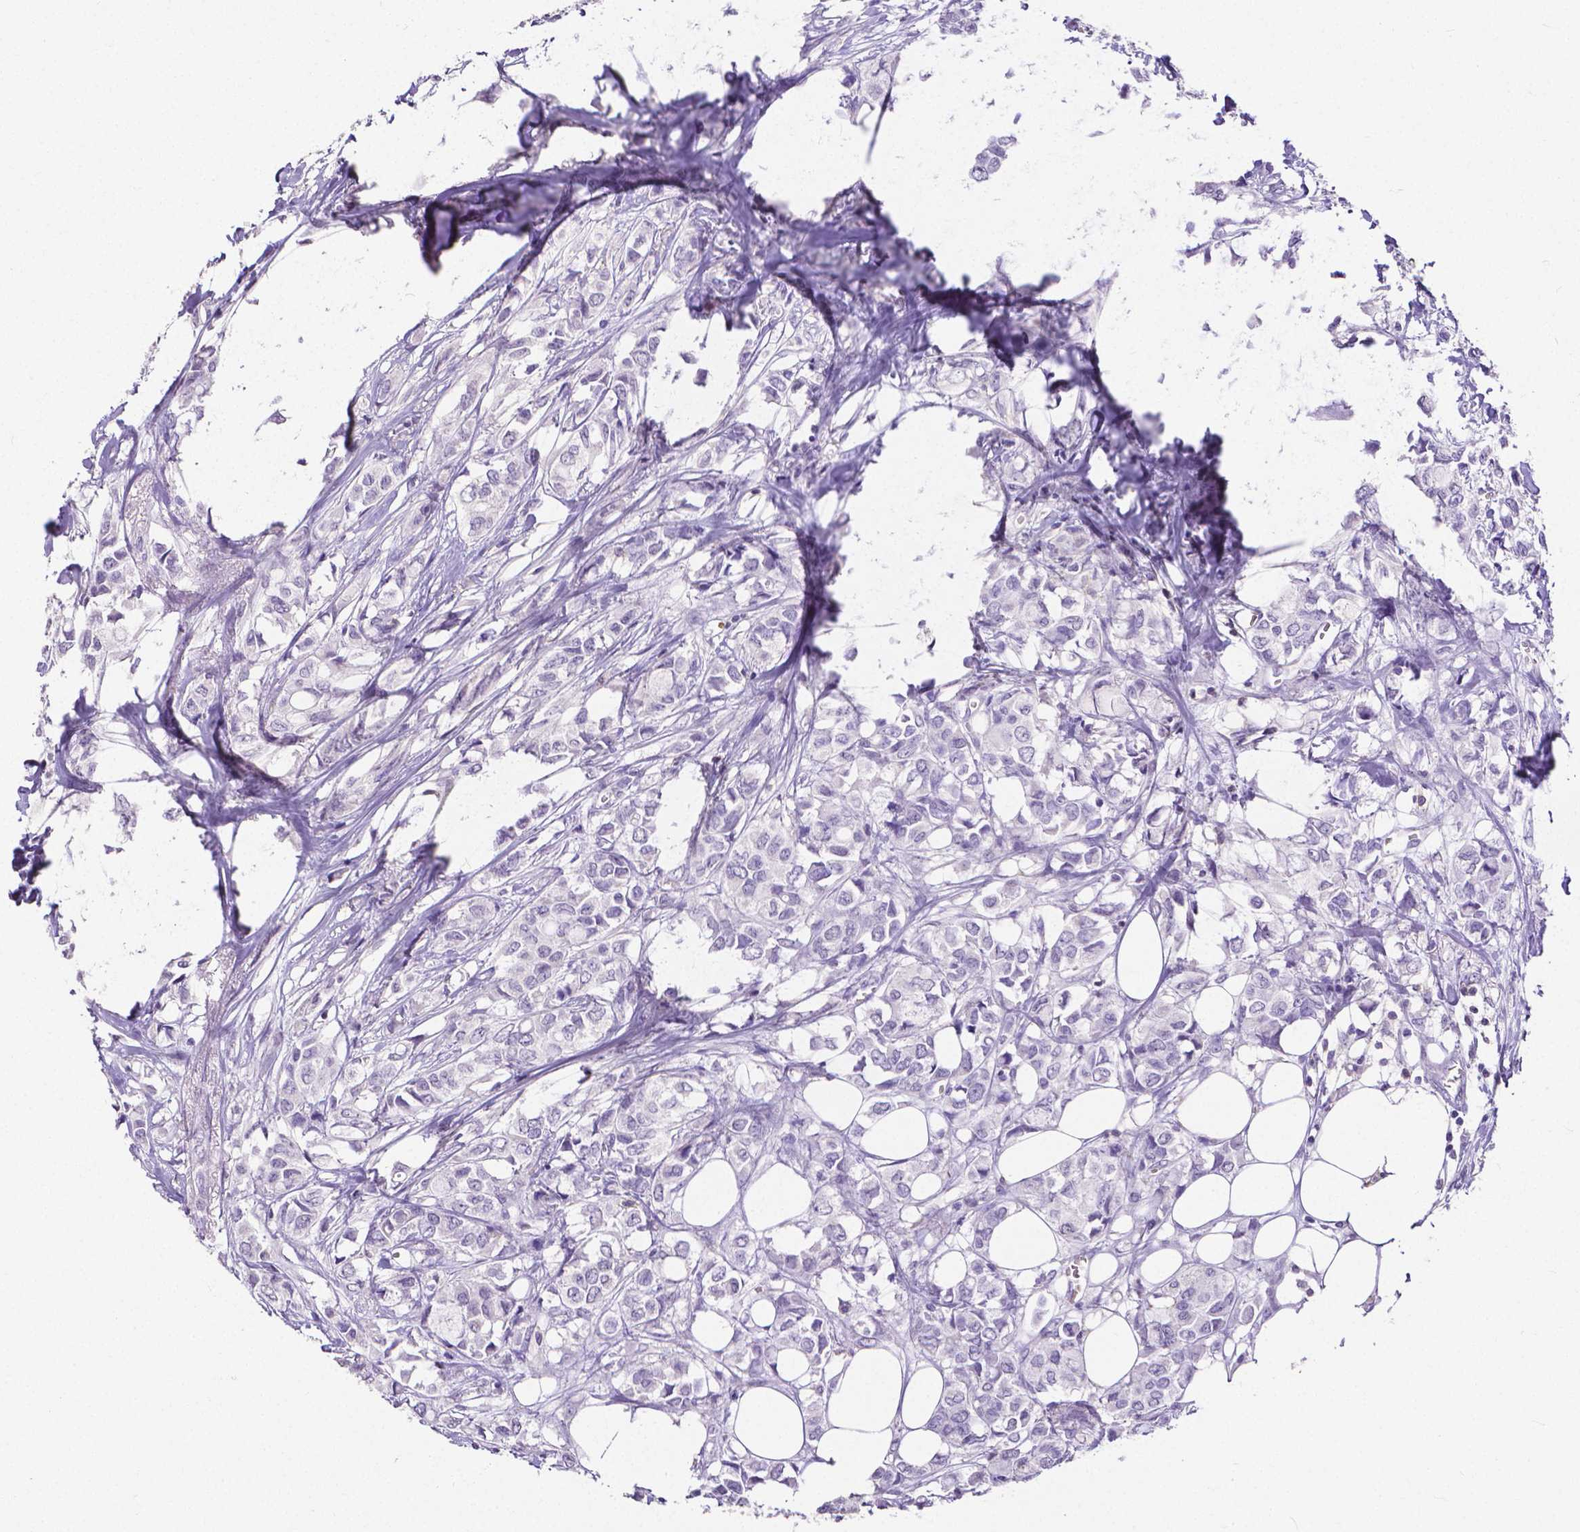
{"staining": {"intensity": "negative", "quantity": "none", "location": "none"}, "tissue": "breast cancer", "cell_type": "Tumor cells", "image_type": "cancer", "snomed": [{"axis": "morphology", "description": "Duct carcinoma"}, {"axis": "topography", "description": "Breast"}], "caption": "DAB (3,3'-diaminobenzidine) immunohistochemical staining of human breast infiltrating ductal carcinoma exhibits no significant expression in tumor cells. The staining was performed using DAB (3,3'-diaminobenzidine) to visualize the protein expression in brown, while the nuclei were stained in blue with hematoxylin (Magnification: 20x).", "gene": "CD4", "patient": {"sex": "female", "age": 85}}